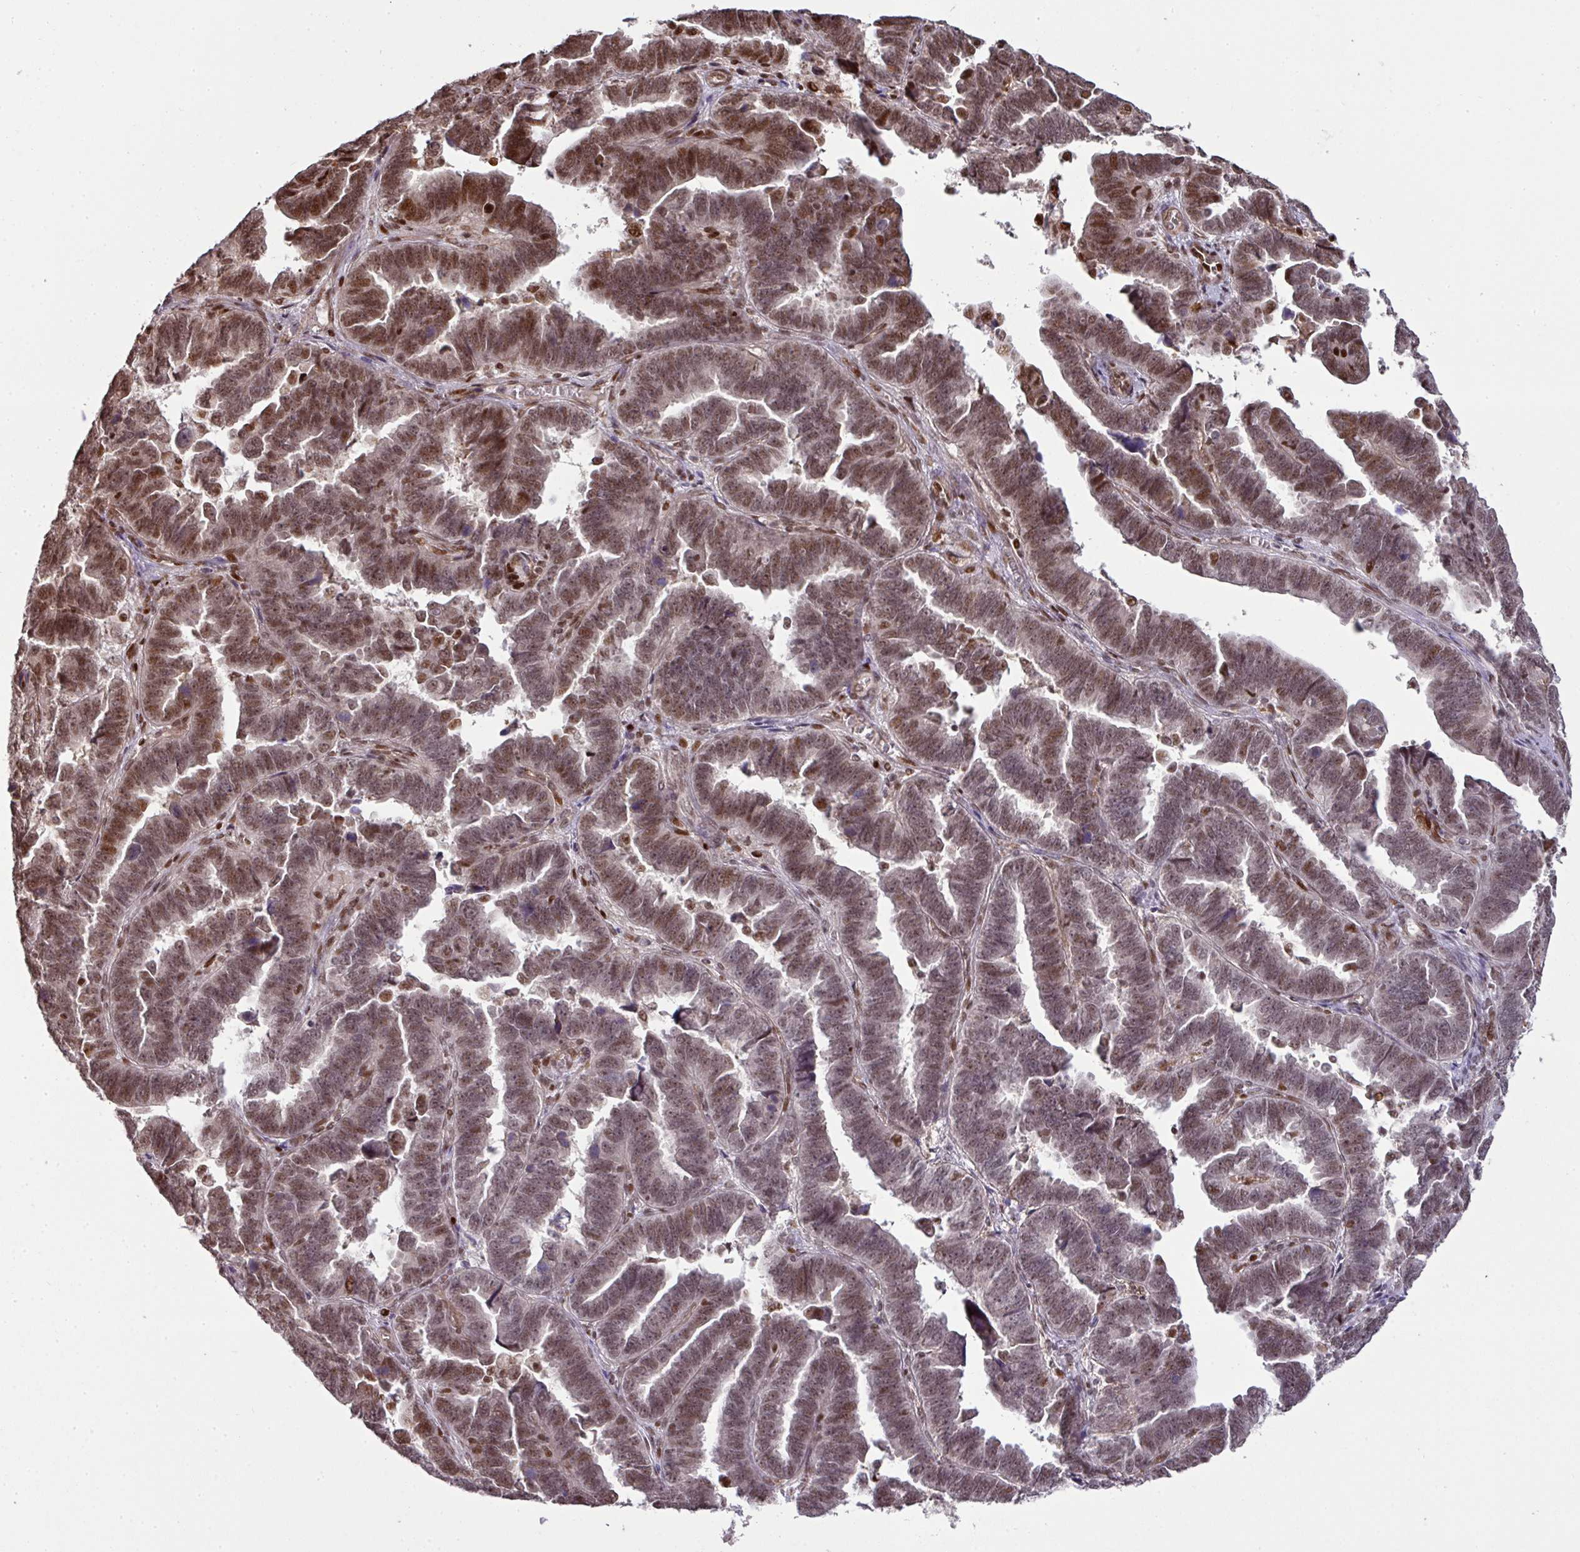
{"staining": {"intensity": "moderate", "quantity": ">75%", "location": "nuclear"}, "tissue": "endometrial cancer", "cell_type": "Tumor cells", "image_type": "cancer", "snomed": [{"axis": "morphology", "description": "Adenocarcinoma, NOS"}, {"axis": "topography", "description": "Endometrium"}], "caption": "Protein positivity by IHC shows moderate nuclear positivity in about >75% of tumor cells in endometrial cancer (adenocarcinoma).", "gene": "MYSM1", "patient": {"sex": "female", "age": 75}}